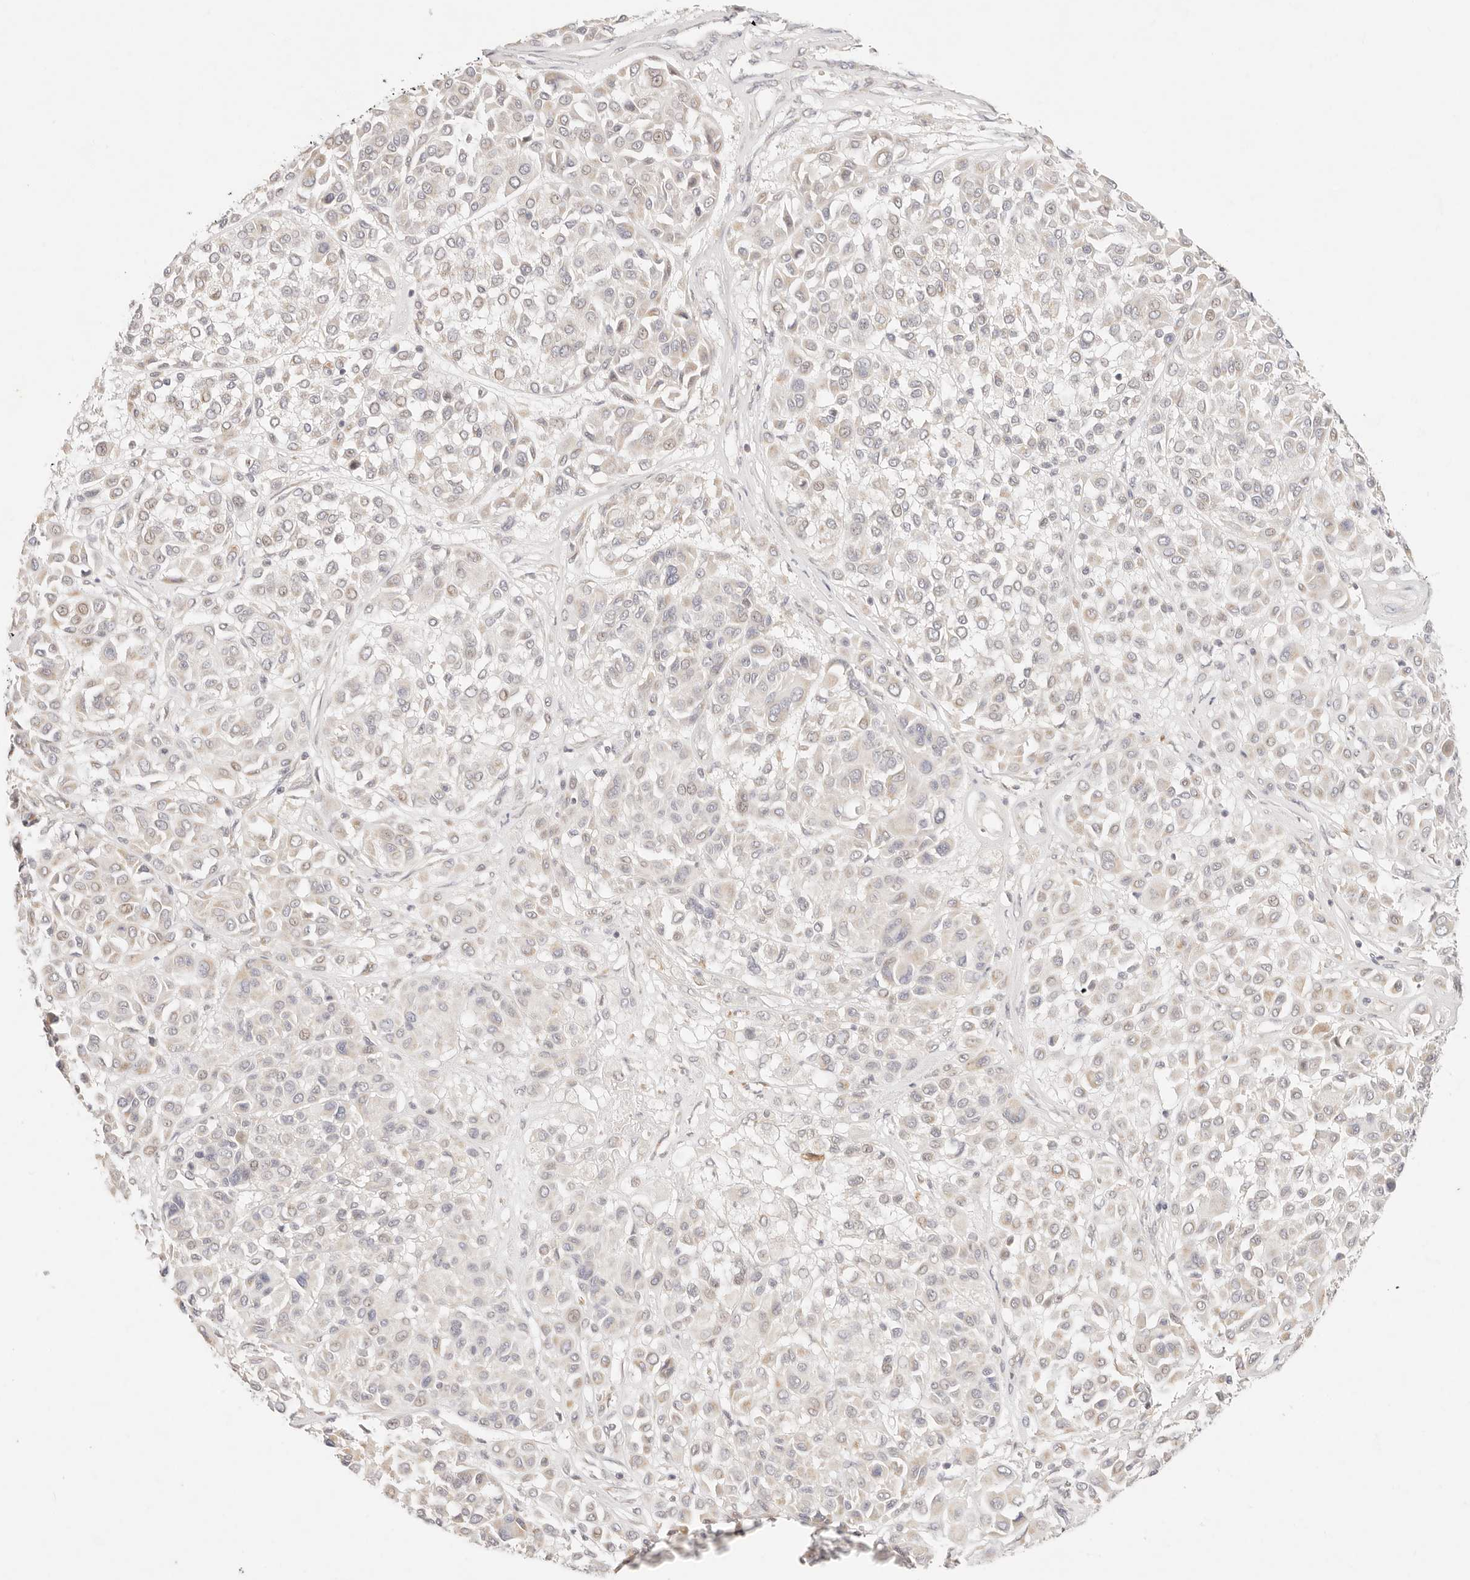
{"staining": {"intensity": "weak", "quantity": "<25%", "location": "cytoplasmic/membranous"}, "tissue": "melanoma", "cell_type": "Tumor cells", "image_type": "cancer", "snomed": [{"axis": "morphology", "description": "Malignant melanoma, Metastatic site"}, {"axis": "topography", "description": "Soft tissue"}], "caption": "High power microscopy photomicrograph of an IHC image of melanoma, revealing no significant positivity in tumor cells.", "gene": "GPR156", "patient": {"sex": "male", "age": 41}}